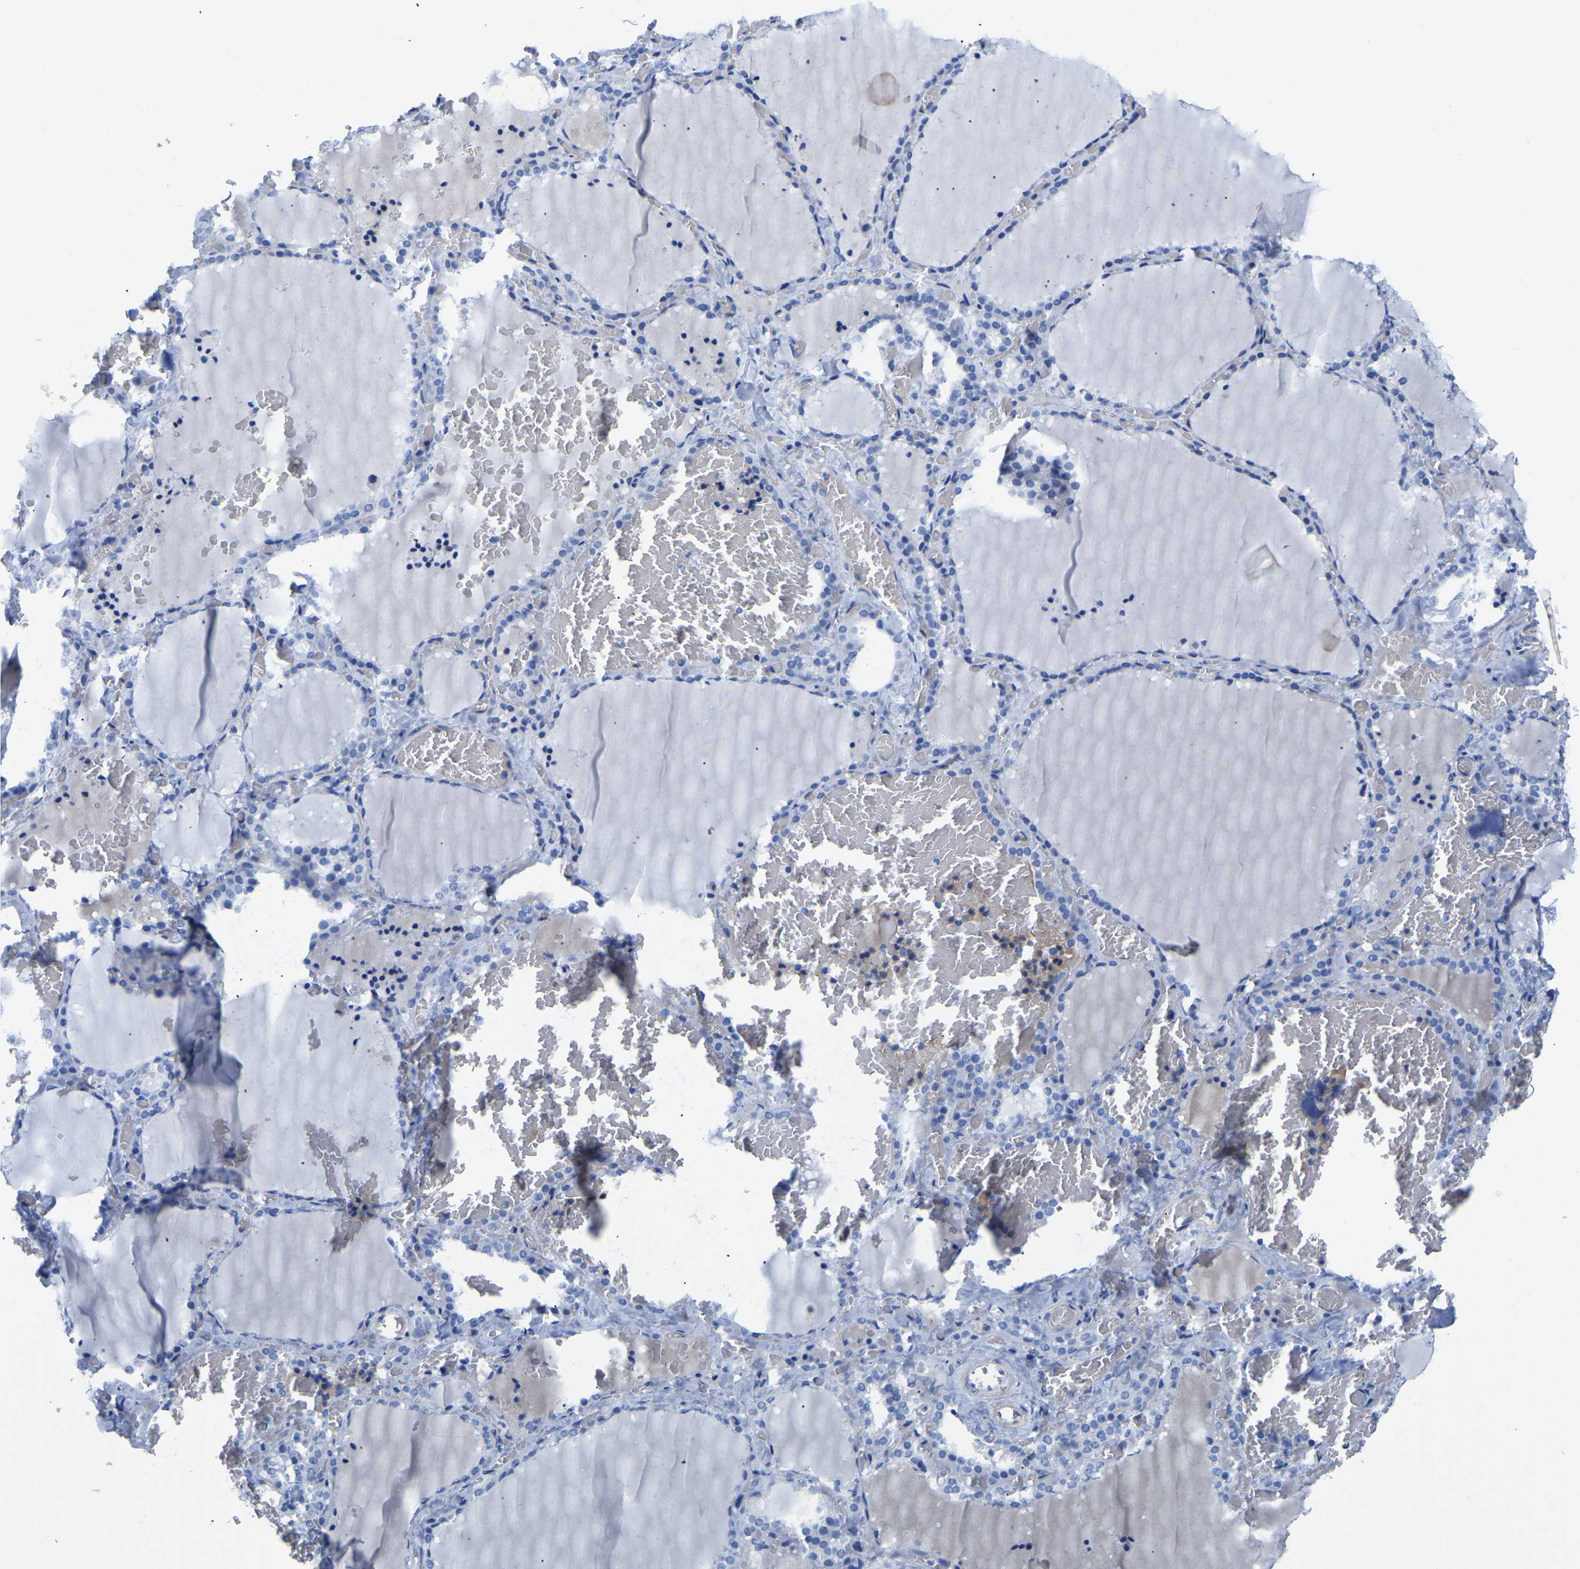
{"staining": {"intensity": "negative", "quantity": "none", "location": "none"}, "tissue": "thyroid gland", "cell_type": "Glandular cells", "image_type": "normal", "snomed": [{"axis": "morphology", "description": "Normal tissue, NOS"}, {"axis": "topography", "description": "Thyroid gland"}], "caption": "Immunohistochemical staining of normal thyroid gland demonstrates no significant expression in glandular cells.", "gene": "UPK3A", "patient": {"sex": "female", "age": 22}}